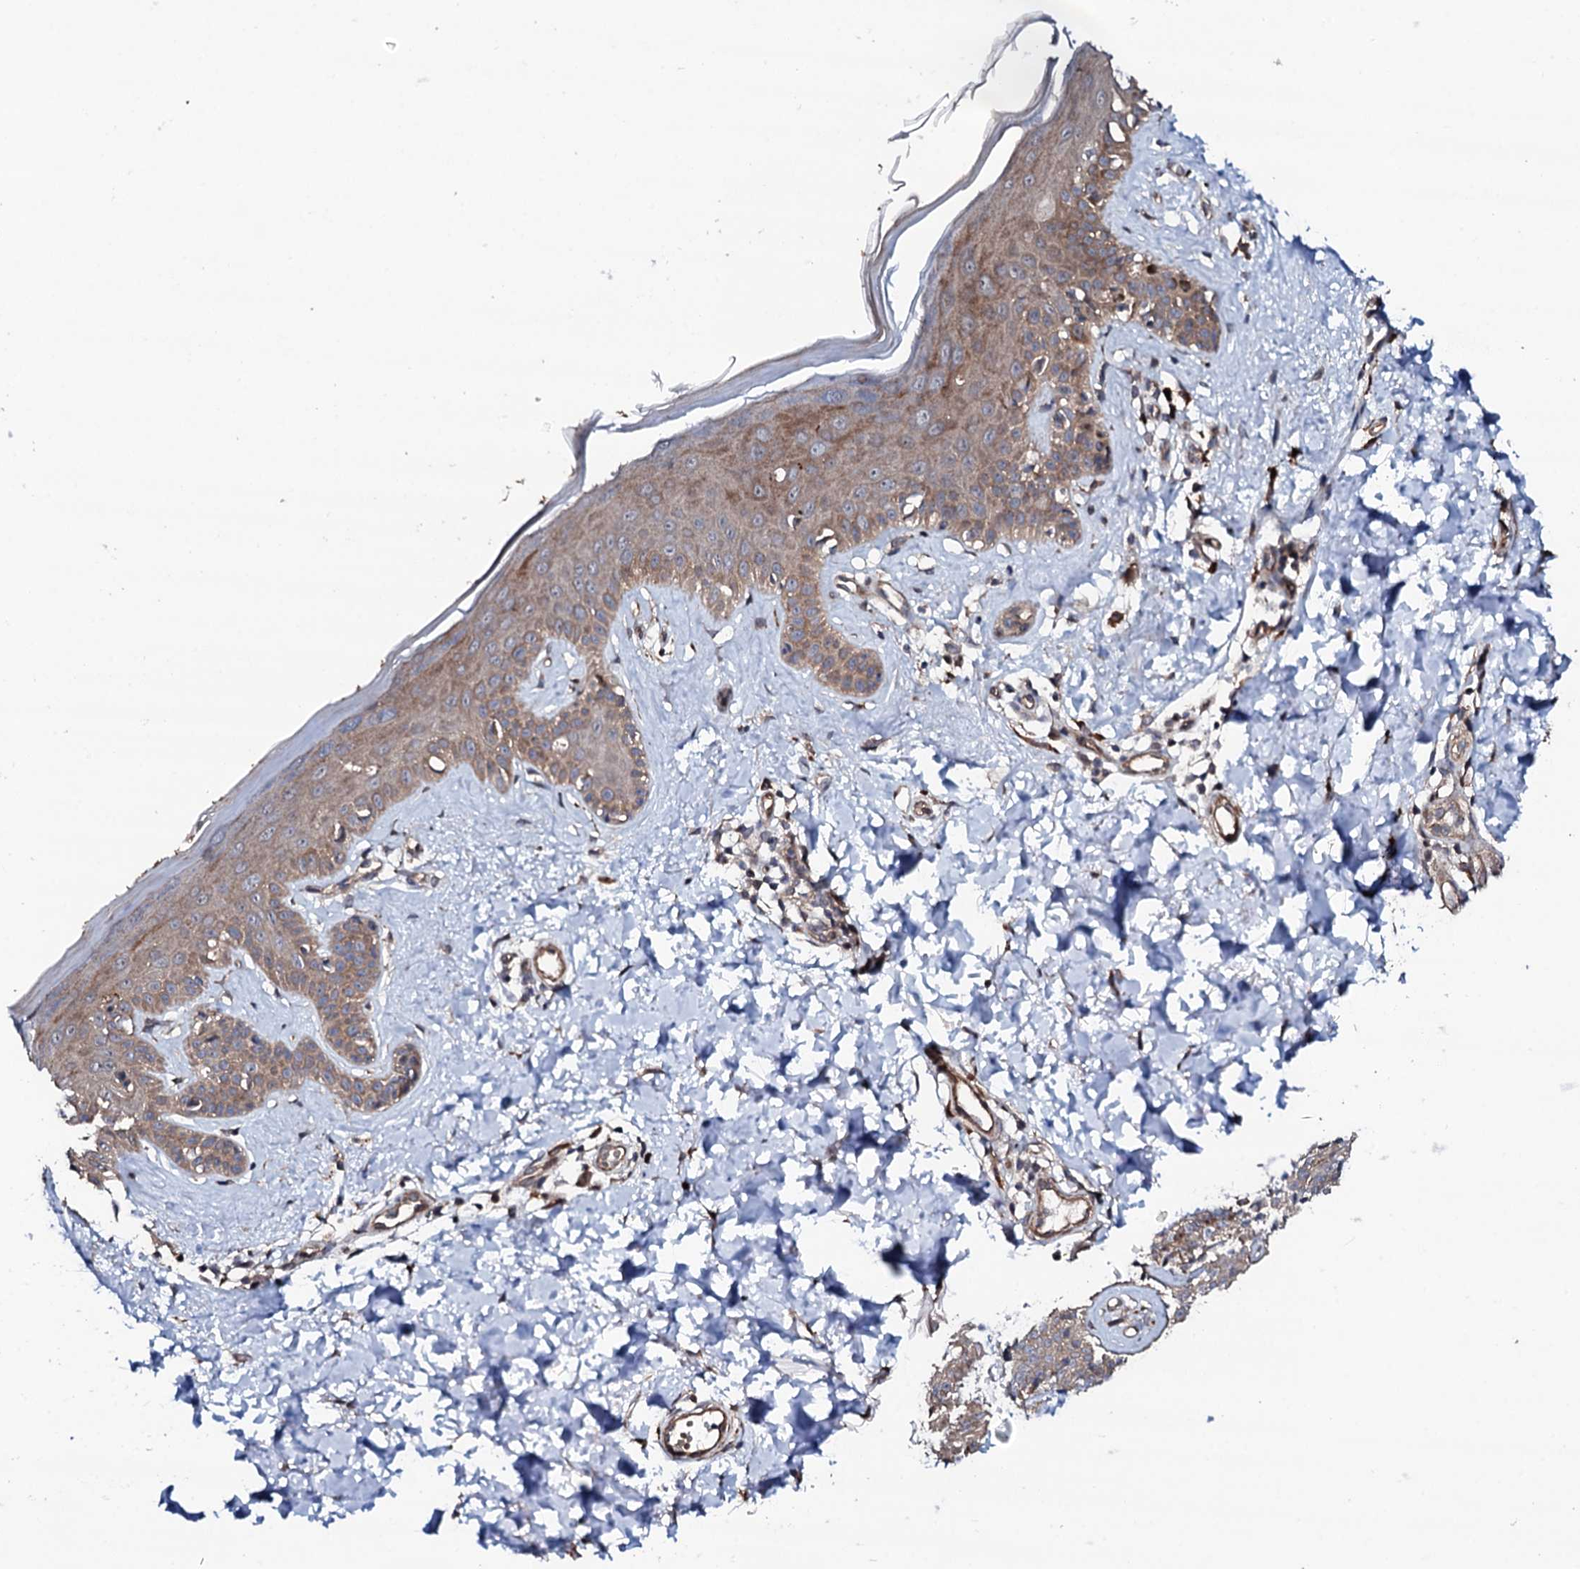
{"staining": {"intensity": "moderate", "quantity": ">75%", "location": "cytoplasmic/membranous"}, "tissue": "skin", "cell_type": "Fibroblasts", "image_type": "normal", "snomed": [{"axis": "morphology", "description": "Normal tissue, NOS"}, {"axis": "topography", "description": "Skin"}], "caption": "Normal skin demonstrates moderate cytoplasmic/membranous staining in about >75% of fibroblasts (DAB IHC, brown staining for protein, blue staining for nuclei)..", "gene": "CIAO2A", "patient": {"sex": "female", "age": 58}}